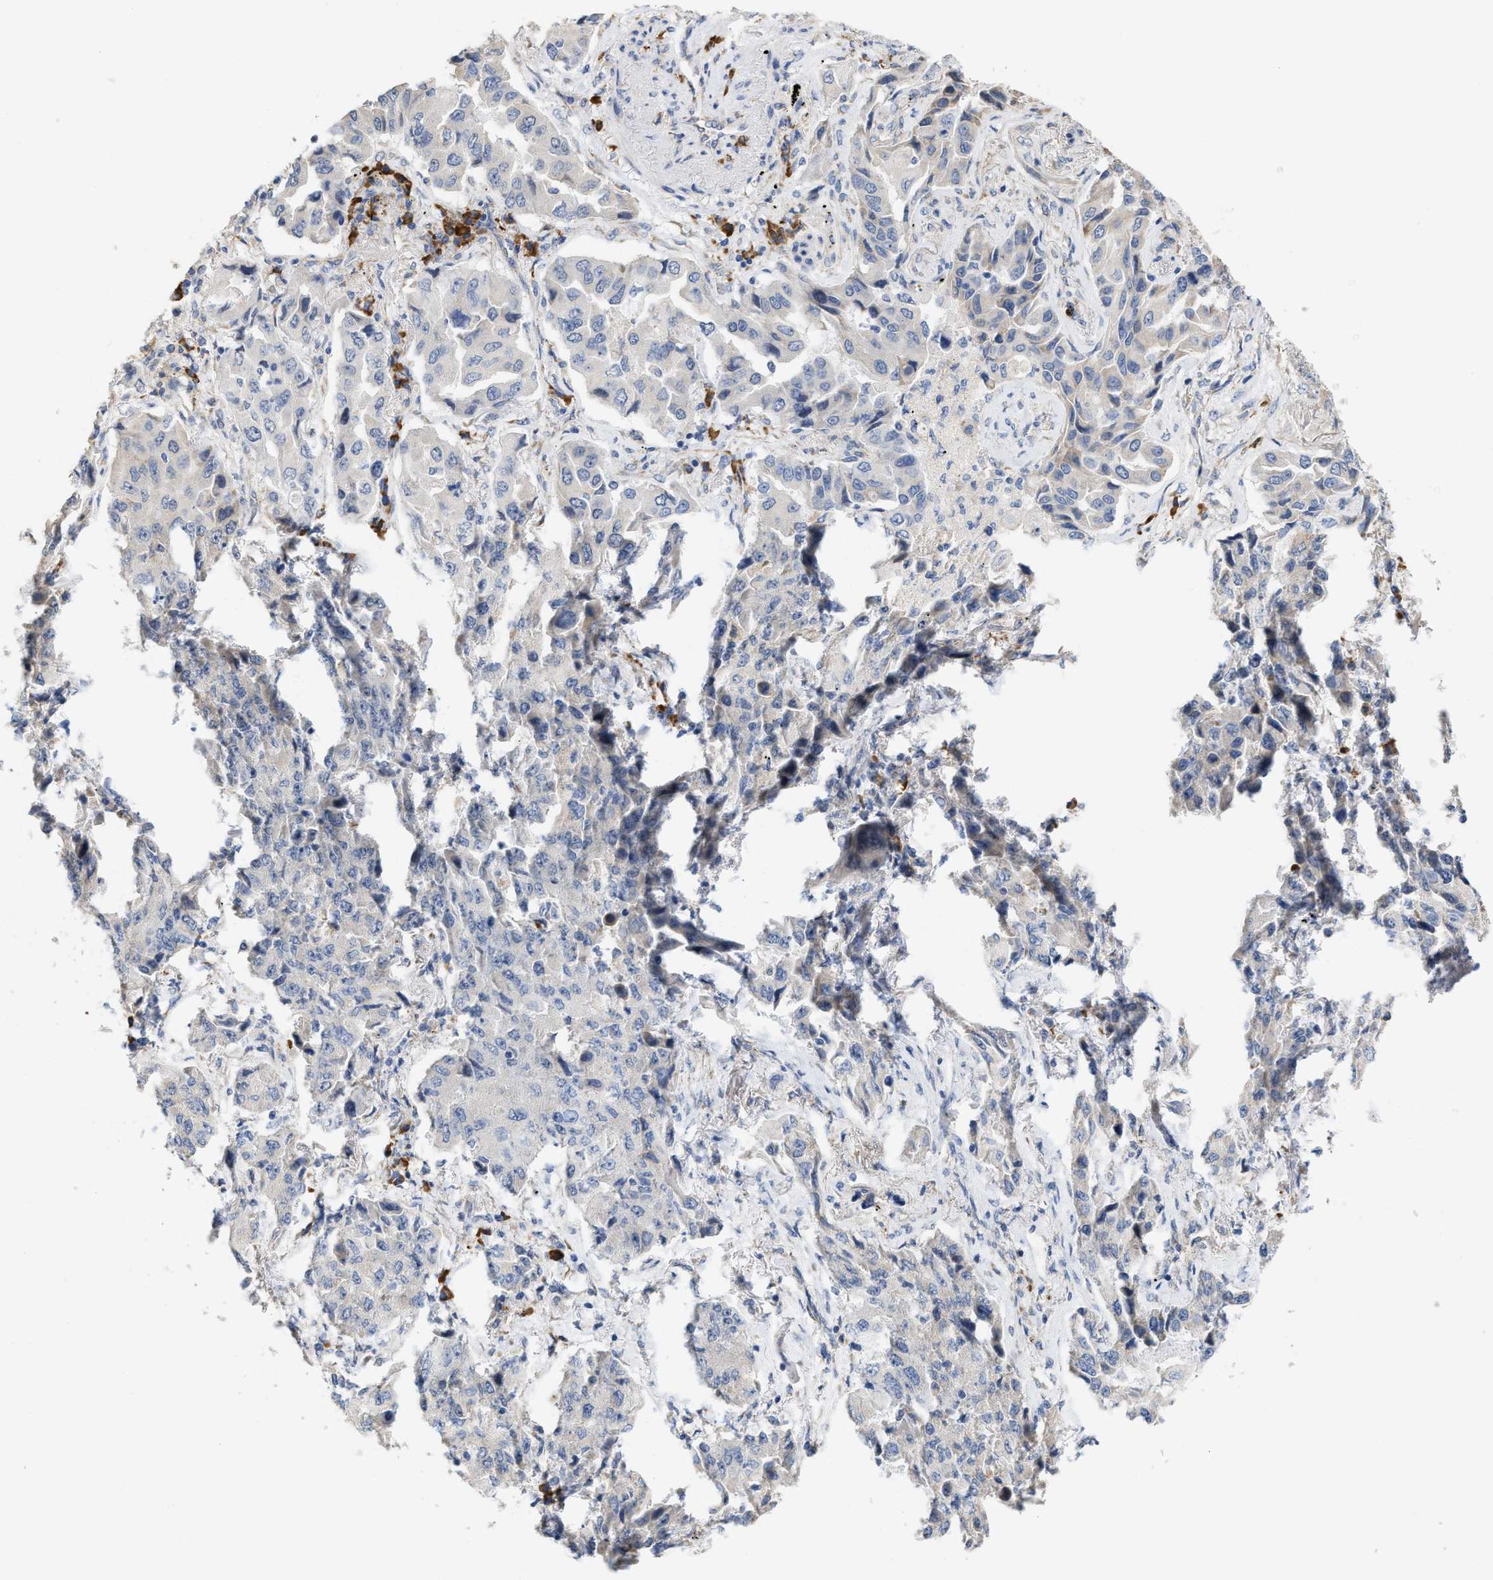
{"staining": {"intensity": "negative", "quantity": "none", "location": "none"}, "tissue": "lung cancer", "cell_type": "Tumor cells", "image_type": "cancer", "snomed": [{"axis": "morphology", "description": "Adenocarcinoma, NOS"}, {"axis": "topography", "description": "Lung"}], "caption": "Lung cancer (adenocarcinoma) was stained to show a protein in brown. There is no significant staining in tumor cells. The staining was performed using DAB to visualize the protein expression in brown, while the nuclei were stained in blue with hematoxylin (Magnification: 20x).", "gene": "RYR2", "patient": {"sex": "female", "age": 65}}